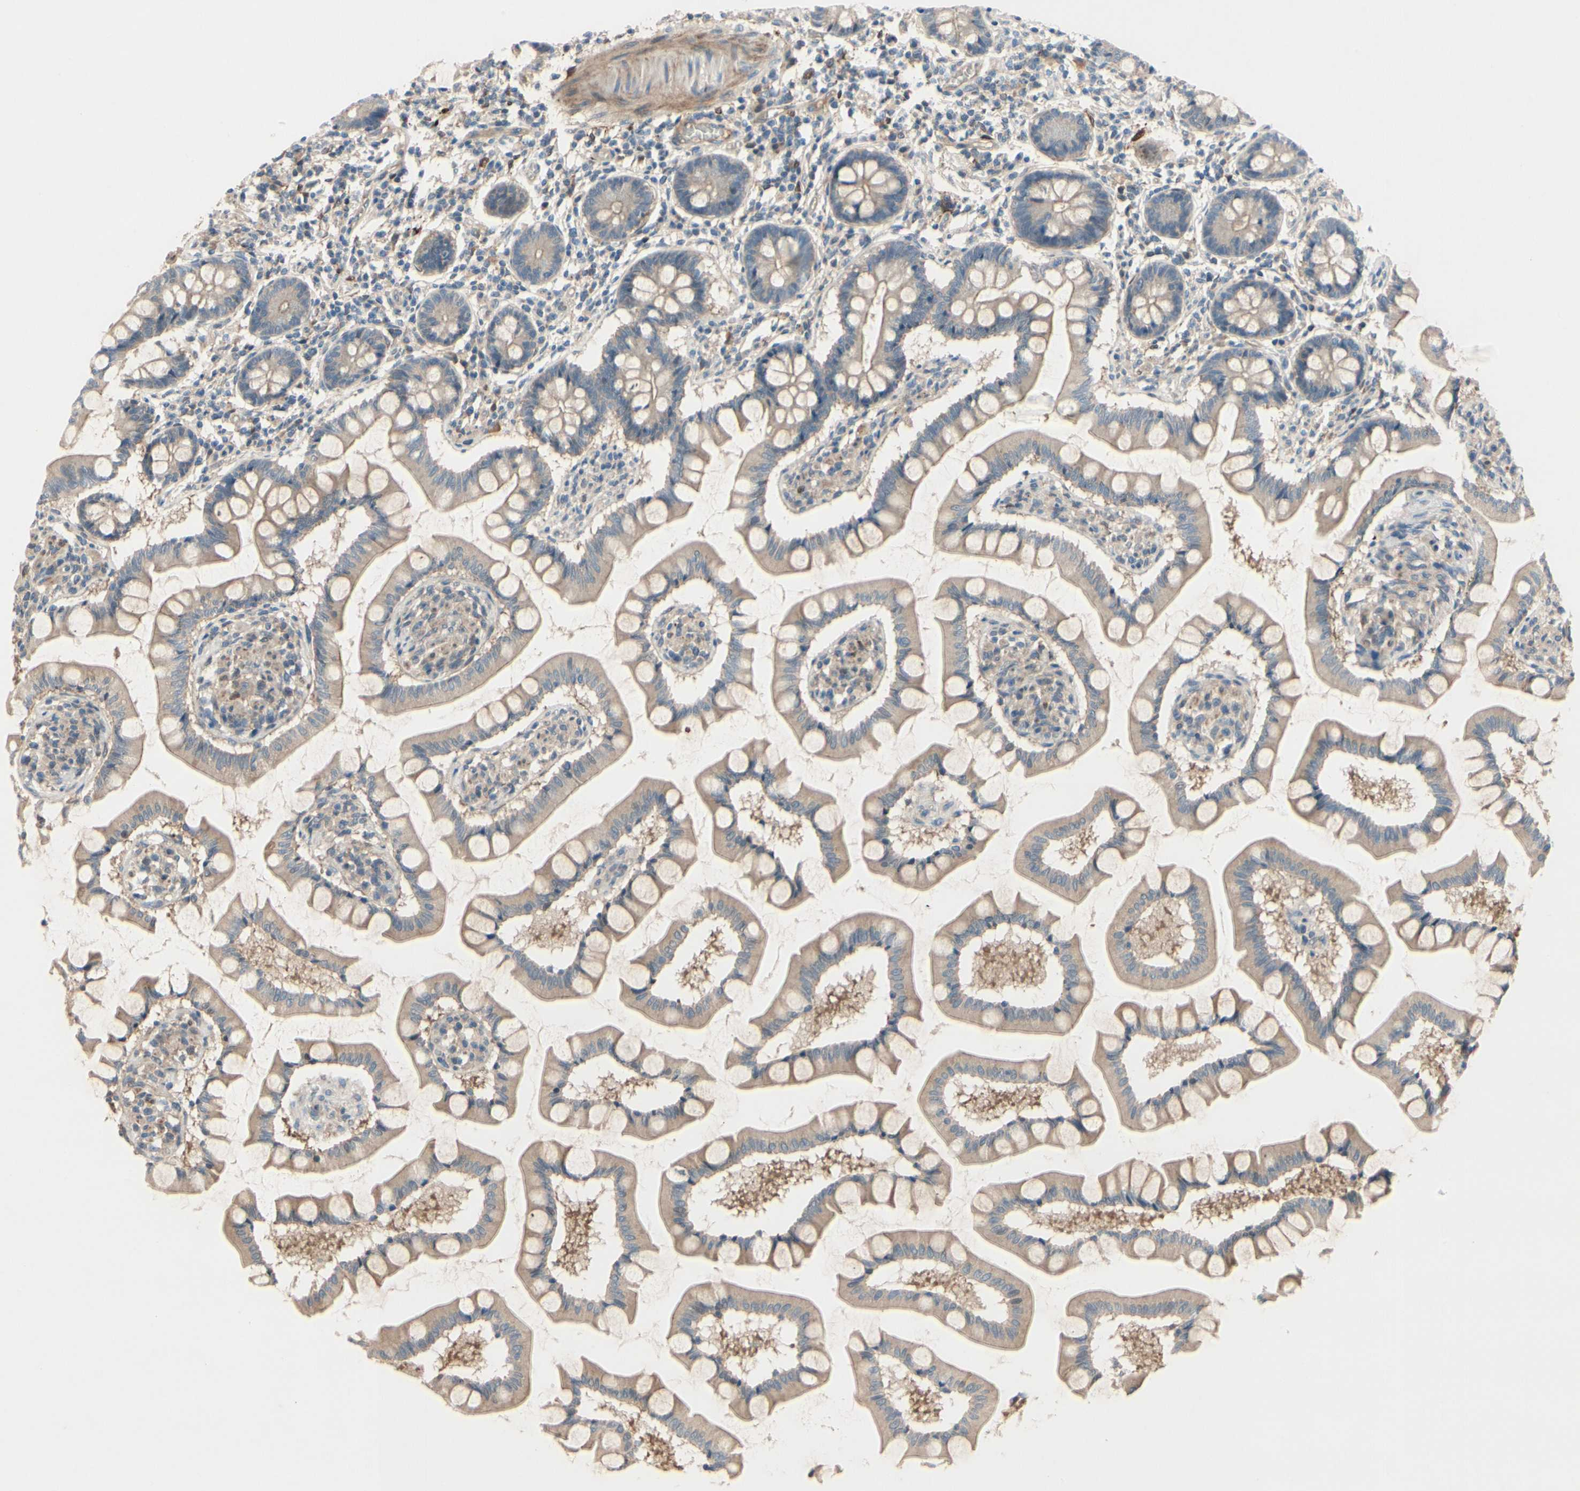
{"staining": {"intensity": "weak", "quantity": ">75%", "location": "cytoplasmic/membranous"}, "tissue": "small intestine", "cell_type": "Glandular cells", "image_type": "normal", "snomed": [{"axis": "morphology", "description": "Normal tissue, NOS"}, {"axis": "topography", "description": "Small intestine"}], "caption": "Small intestine stained with a brown dye exhibits weak cytoplasmic/membranous positive positivity in about >75% of glandular cells.", "gene": "ICAM5", "patient": {"sex": "male", "age": 41}}